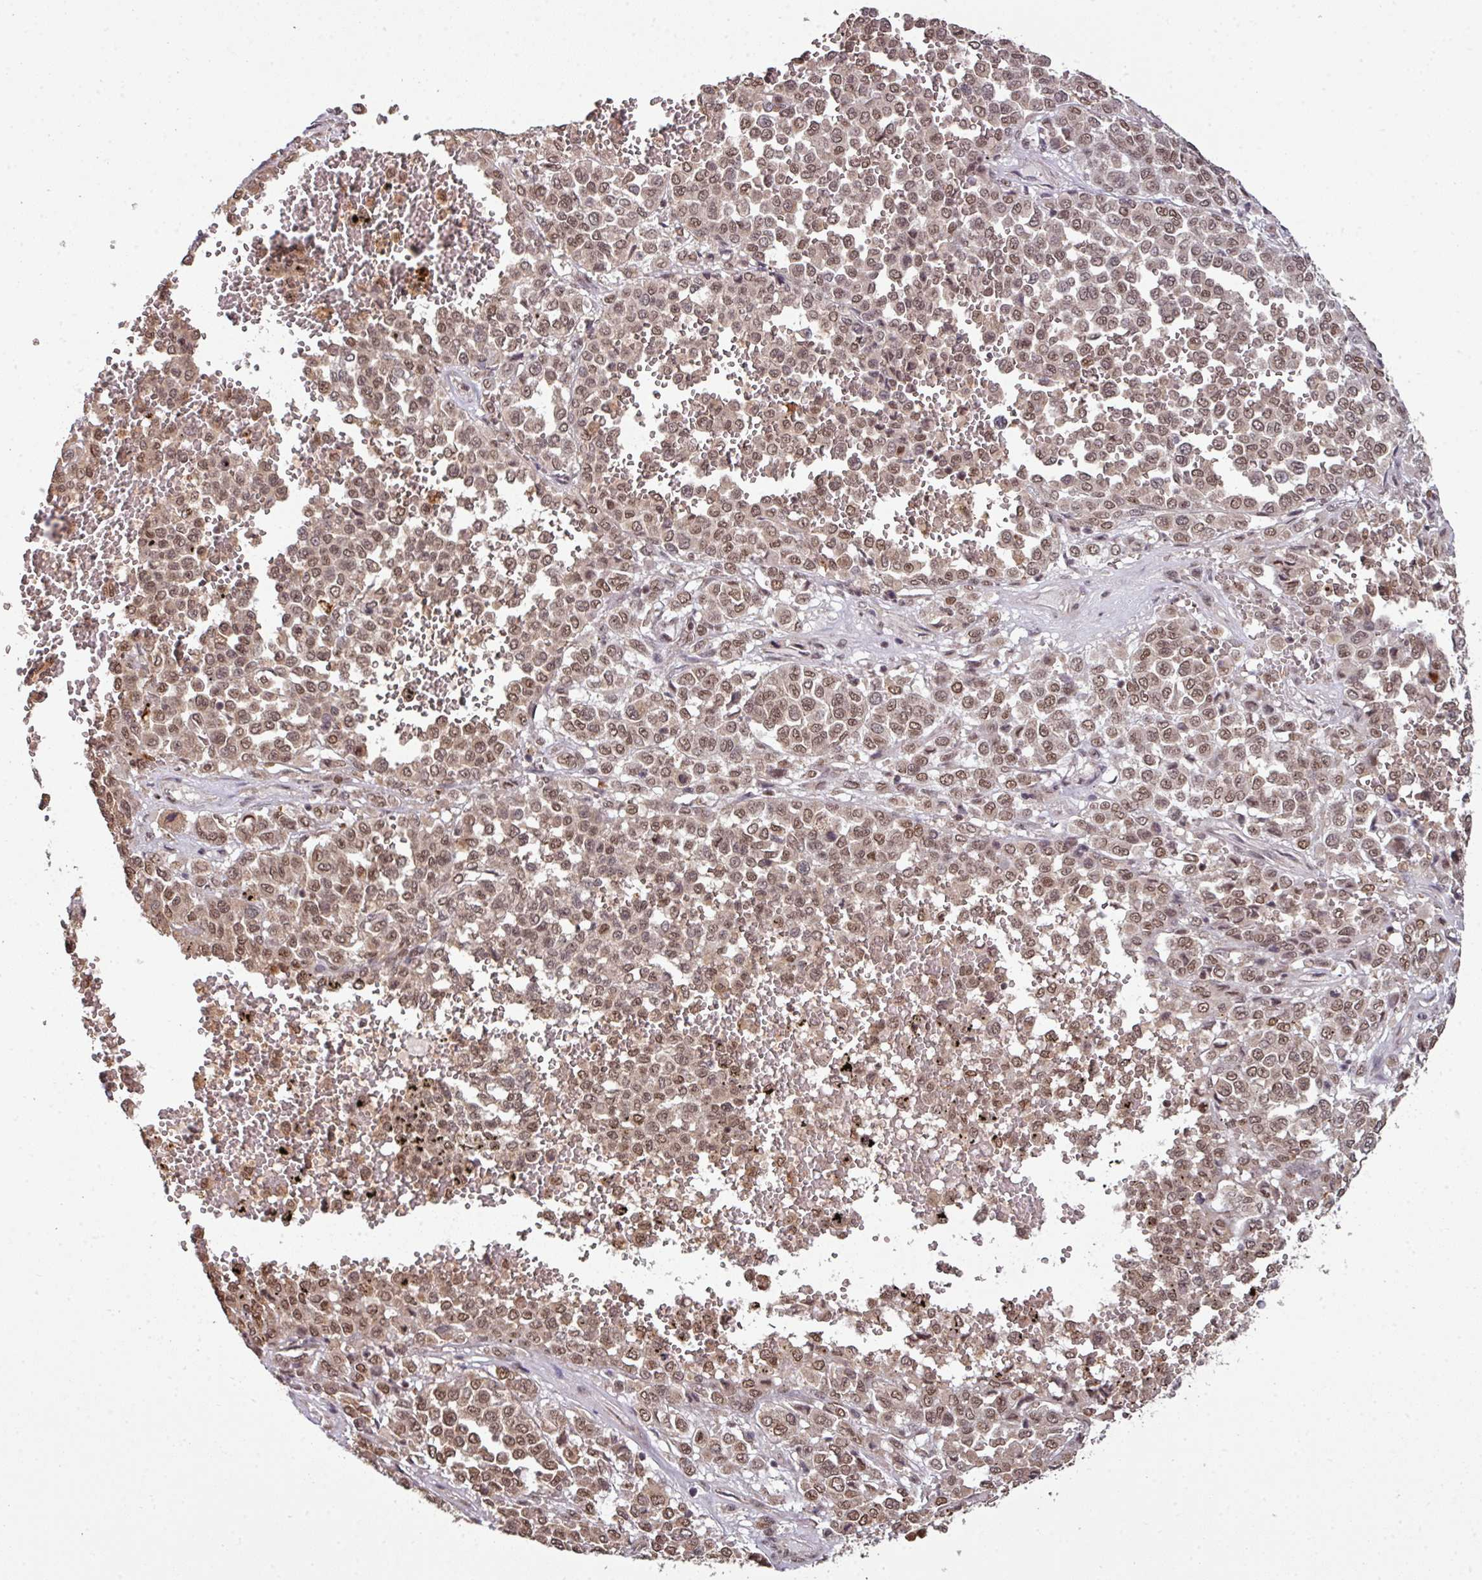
{"staining": {"intensity": "moderate", "quantity": ">75%", "location": "nuclear"}, "tissue": "melanoma", "cell_type": "Tumor cells", "image_type": "cancer", "snomed": [{"axis": "morphology", "description": "Malignant melanoma, Metastatic site"}, {"axis": "topography", "description": "Pancreas"}], "caption": "A high-resolution micrograph shows immunohistochemistry staining of melanoma, which displays moderate nuclear staining in about >75% of tumor cells. Nuclei are stained in blue.", "gene": "PHF23", "patient": {"sex": "female", "age": 30}}